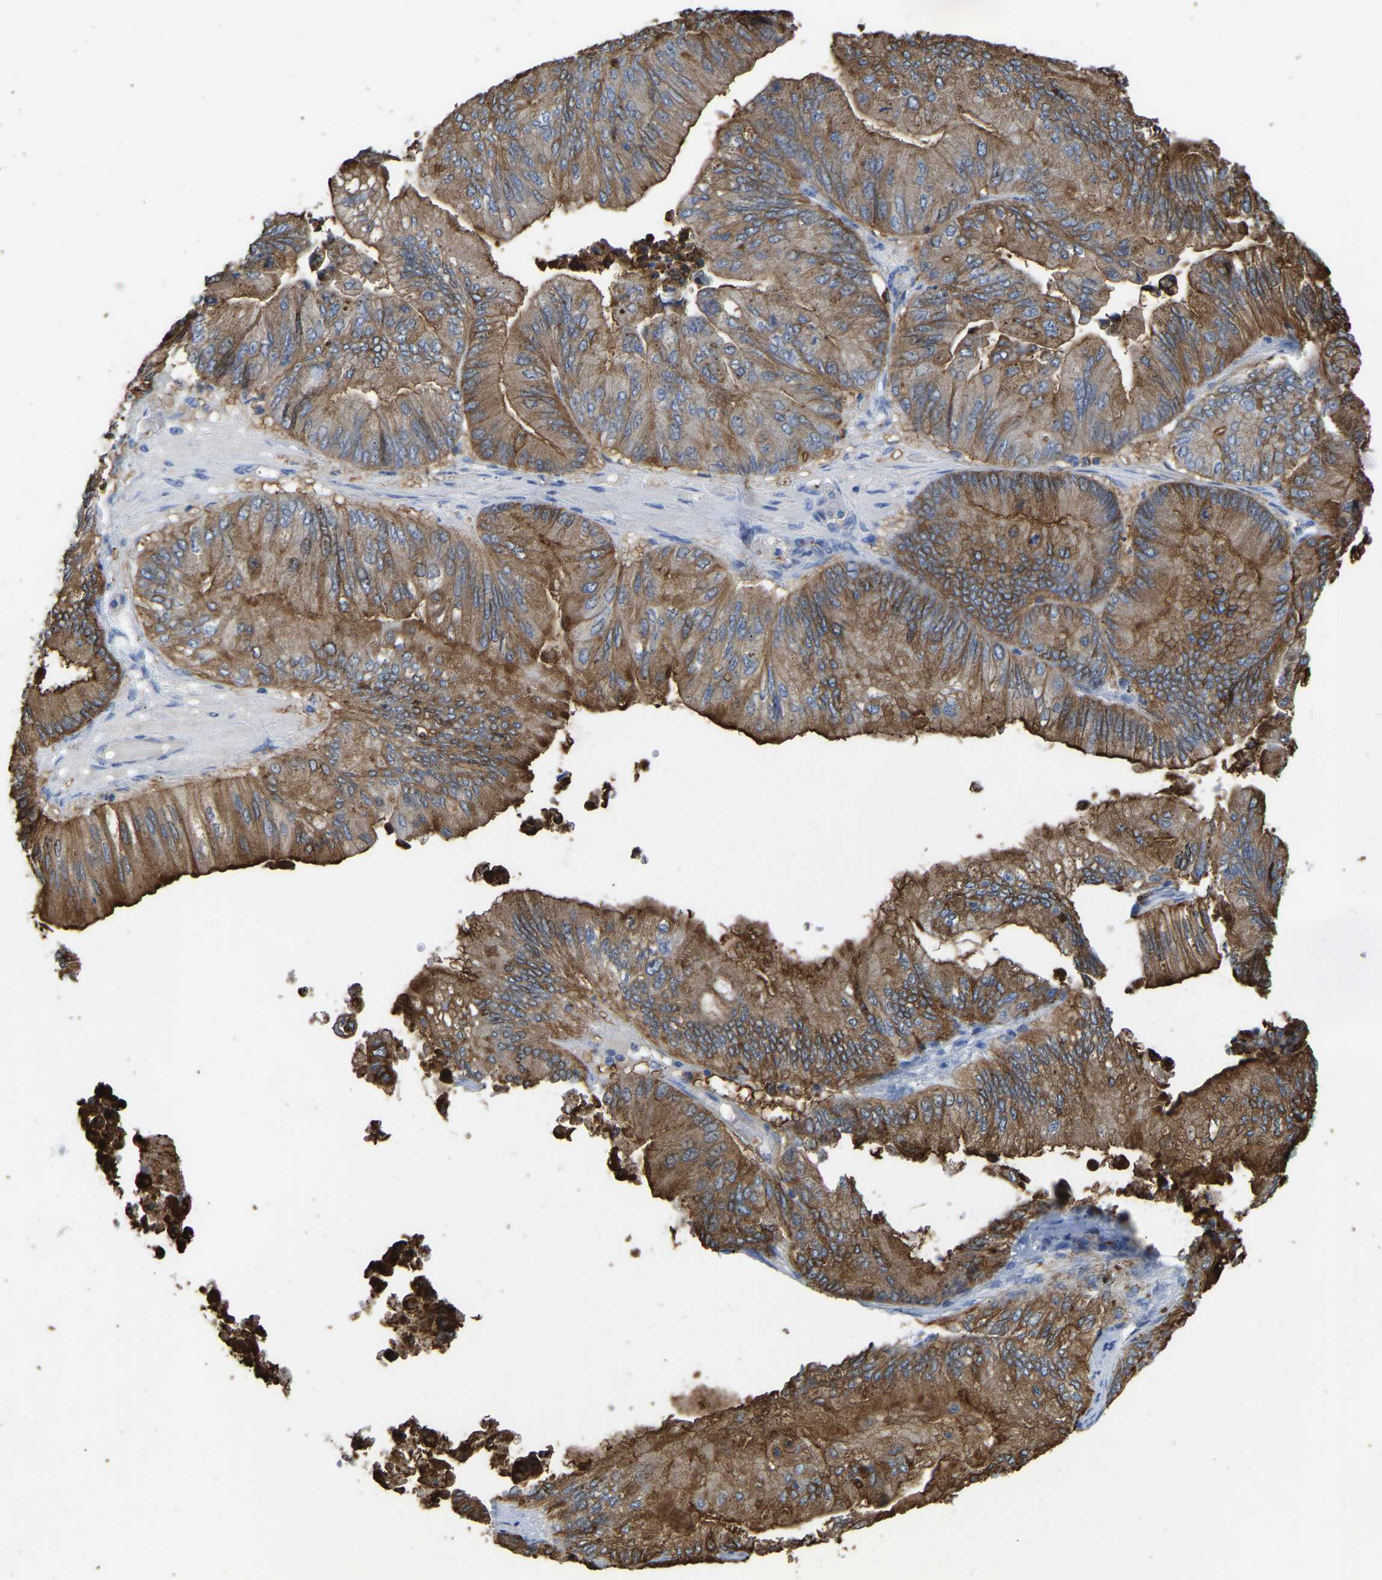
{"staining": {"intensity": "moderate", "quantity": ">75%", "location": "cytoplasmic/membranous"}, "tissue": "ovarian cancer", "cell_type": "Tumor cells", "image_type": "cancer", "snomed": [{"axis": "morphology", "description": "Cystadenocarcinoma, mucinous, NOS"}, {"axis": "topography", "description": "Ovary"}], "caption": "Brown immunohistochemical staining in ovarian mucinous cystadenocarcinoma demonstrates moderate cytoplasmic/membranous staining in about >75% of tumor cells.", "gene": "ZNF449", "patient": {"sex": "female", "age": 61}}